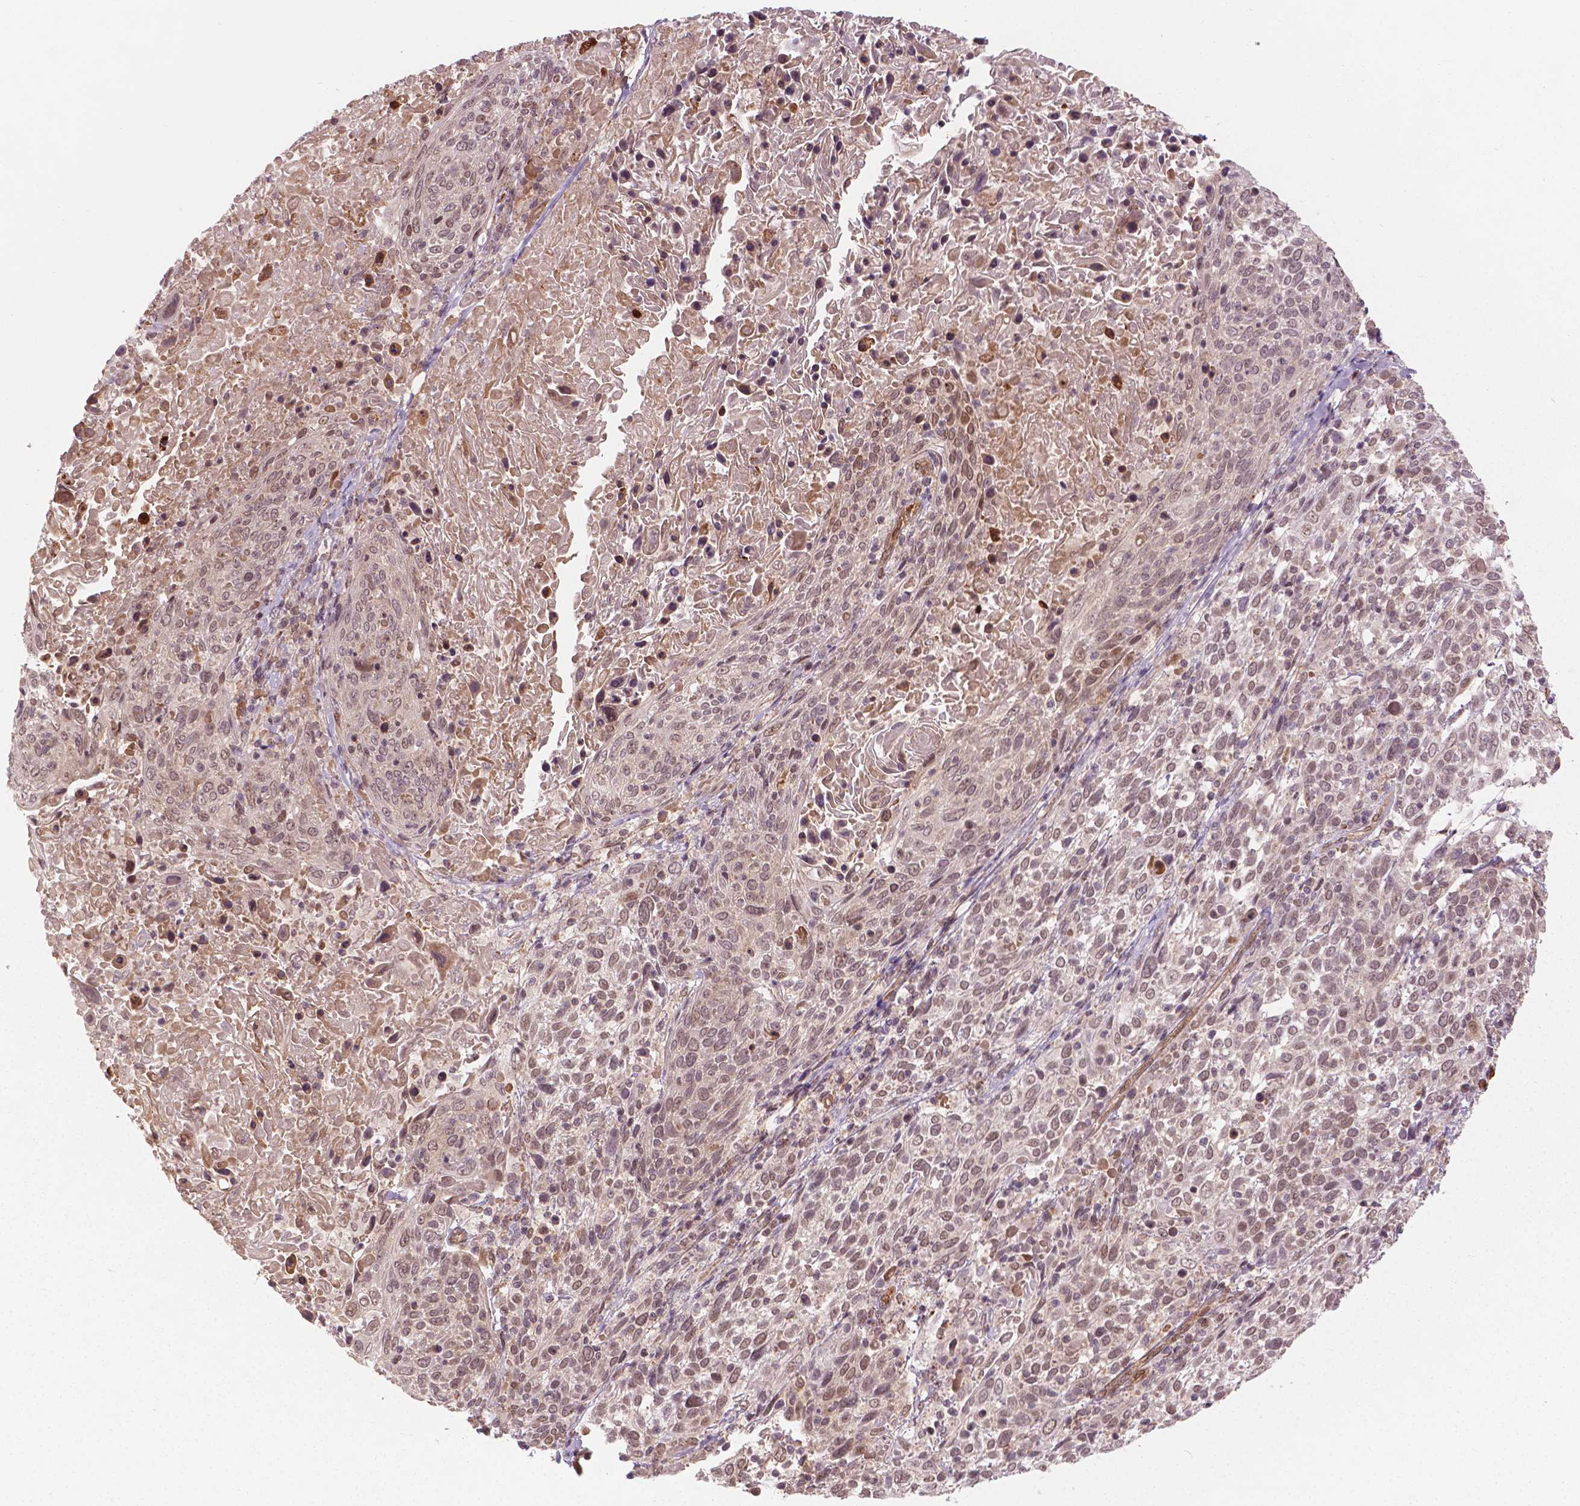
{"staining": {"intensity": "weak", "quantity": ">75%", "location": "nuclear"}, "tissue": "cervical cancer", "cell_type": "Tumor cells", "image_type": "cancer", "snomed": [{"axis": "morphology", "description": "Squamous cell carcinoma, NOS"}, {"axis": "topography", "description": "Cervix"}], "caption": "High-magnification brightfield microscopy of cervical cancer (squamous cell carcinoma) stained with DAB (brown) and counterstained with hematoxylin (blue). tumor cells exhibit weak nuclear expression is appreciated in approximately>75% of cells.", "gene": "NFAT5", "patient": {"sex": "female", "age": 61}}